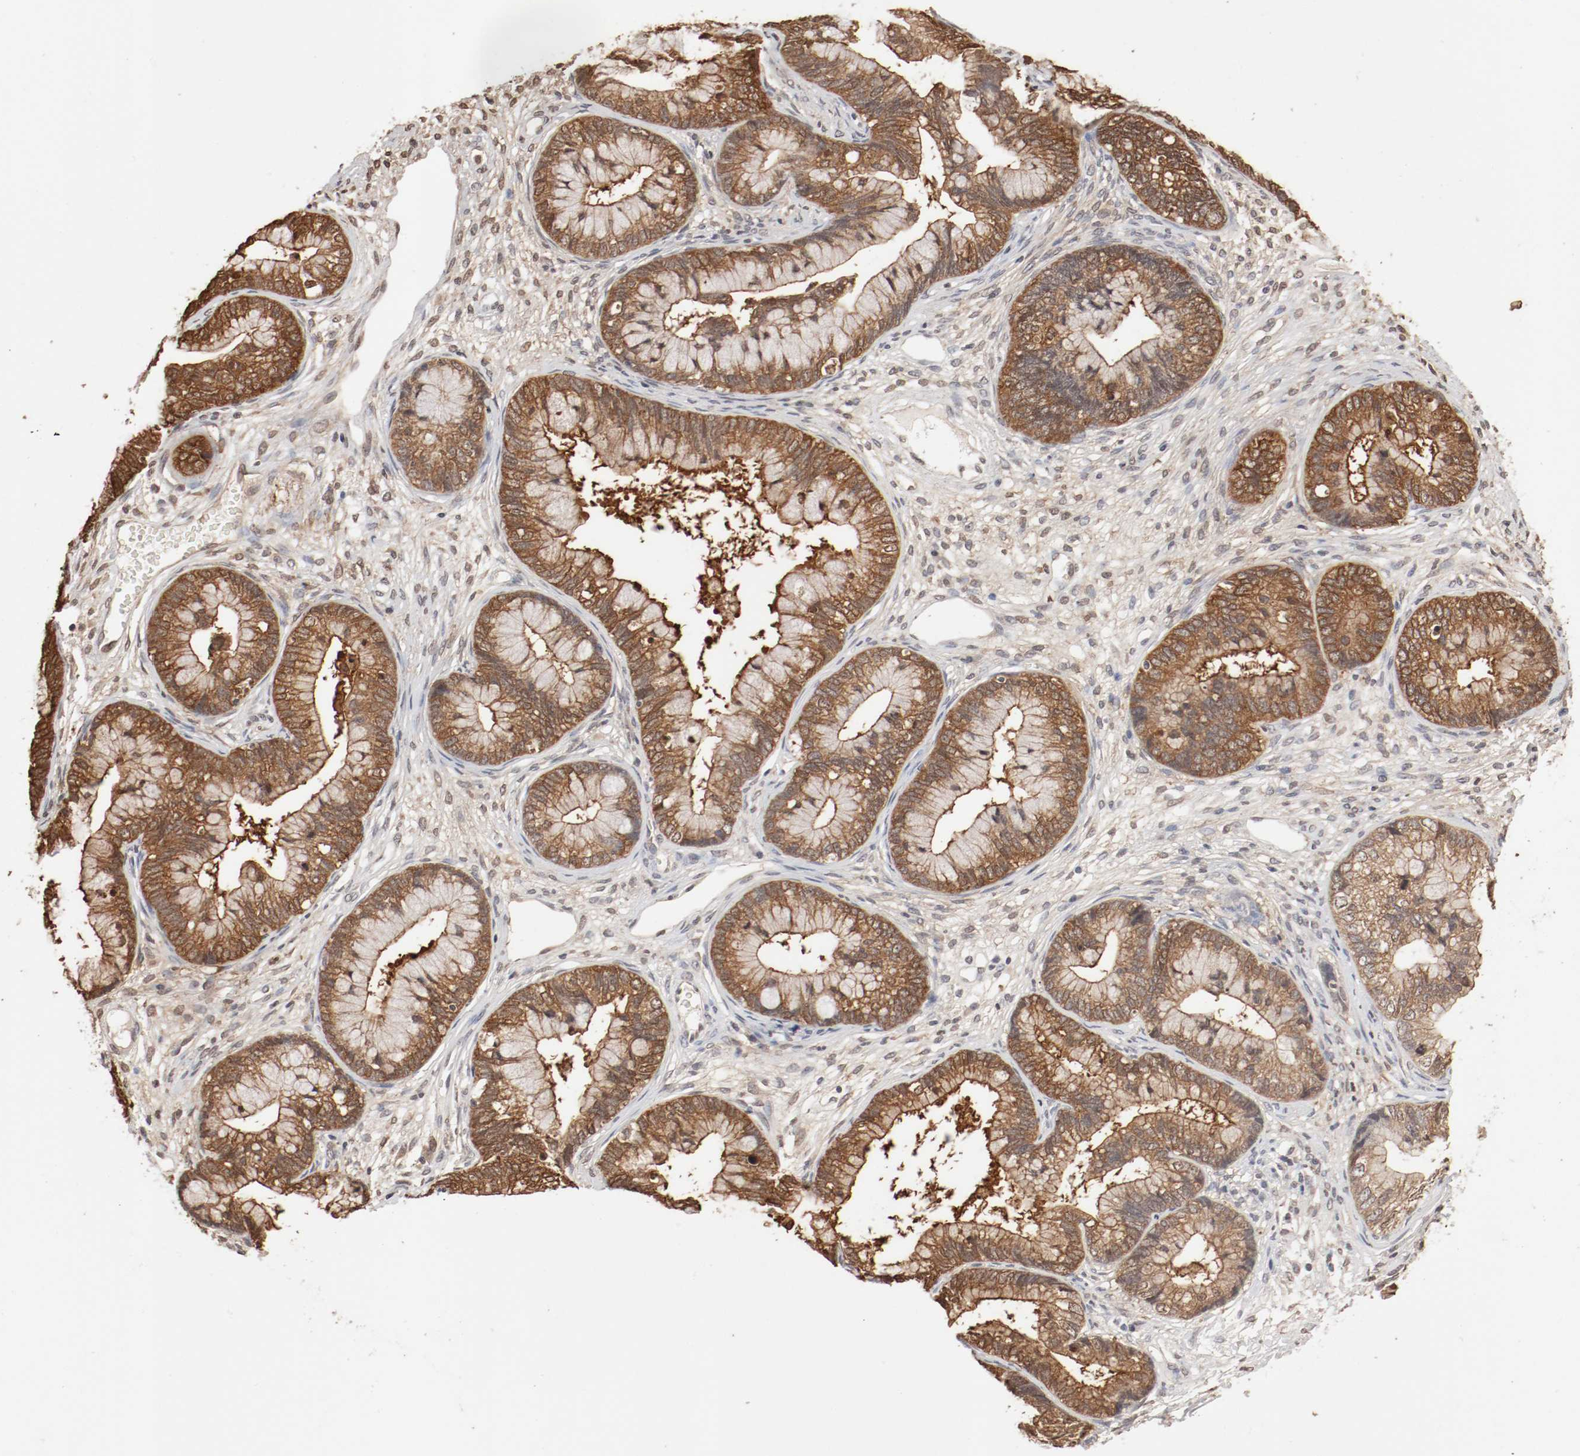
{"staining": {"intensity": "moderate", "quantity": ">75%", "location": "cytoplasmic/membranous,nuclear"}, "tissue": "cervical cancer", "cell_type": "Tumor cells", "image_type": "cancer", "snomed": [{"axis": "morphology", "description": "Adenocarcinoma, NOS"}, {"axis": "topography", "description": "Cervix"}], "caption": "Moderate cytoplasmic/membranous and nuclear expression for a protein is appreciated in about >75% of tumor cells of adenocarcinoma (cervical) using immunohistochemistry.", "gene": "WASL", "patient": {"sex": "female", "age": 44}}